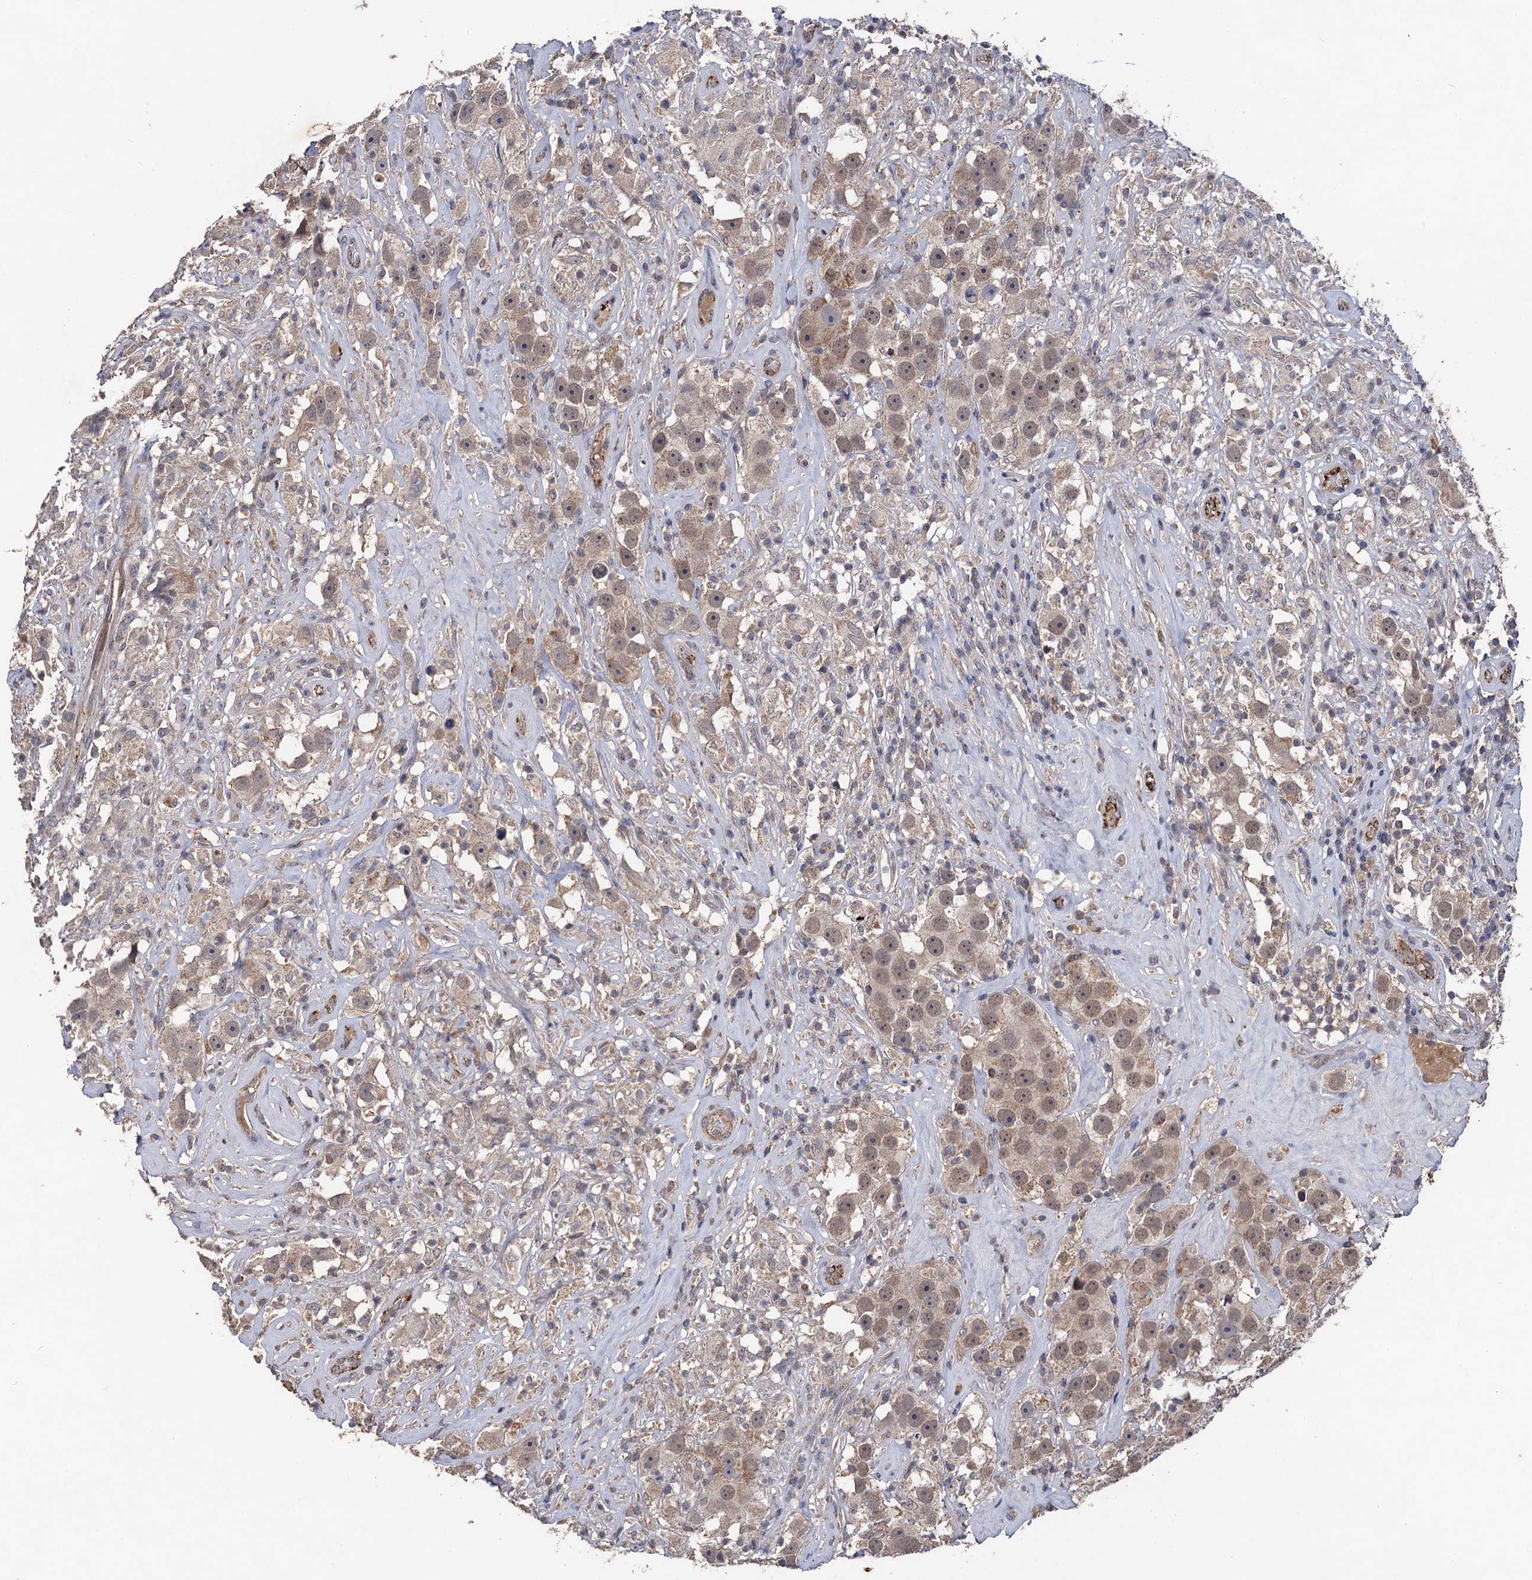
{"staining": {"intensity": "weak", "quantity": ">75%", "location": "cytoplasmic/membranous,nuclear"}, "tissue": "testis cancer", "cell_type": "Tumor cells", "image_type": "cancer", "snomed": [{"axis": "morphology", "description": "Seminoma, NOS"}, {"axis": "topography", "description": "Testis"}], "caption": "Testis cancer (seminoma) was stained to show a protein in brown. There is low levels of weak cytoplasmic/membranous and nuclear staining in approximately >75% of tumor cells. The protein of interest is shown in brown color, while the nuclei are stained blue.", "gene": "PPTC7", "patient": {"sex": "male", "age": 49}}